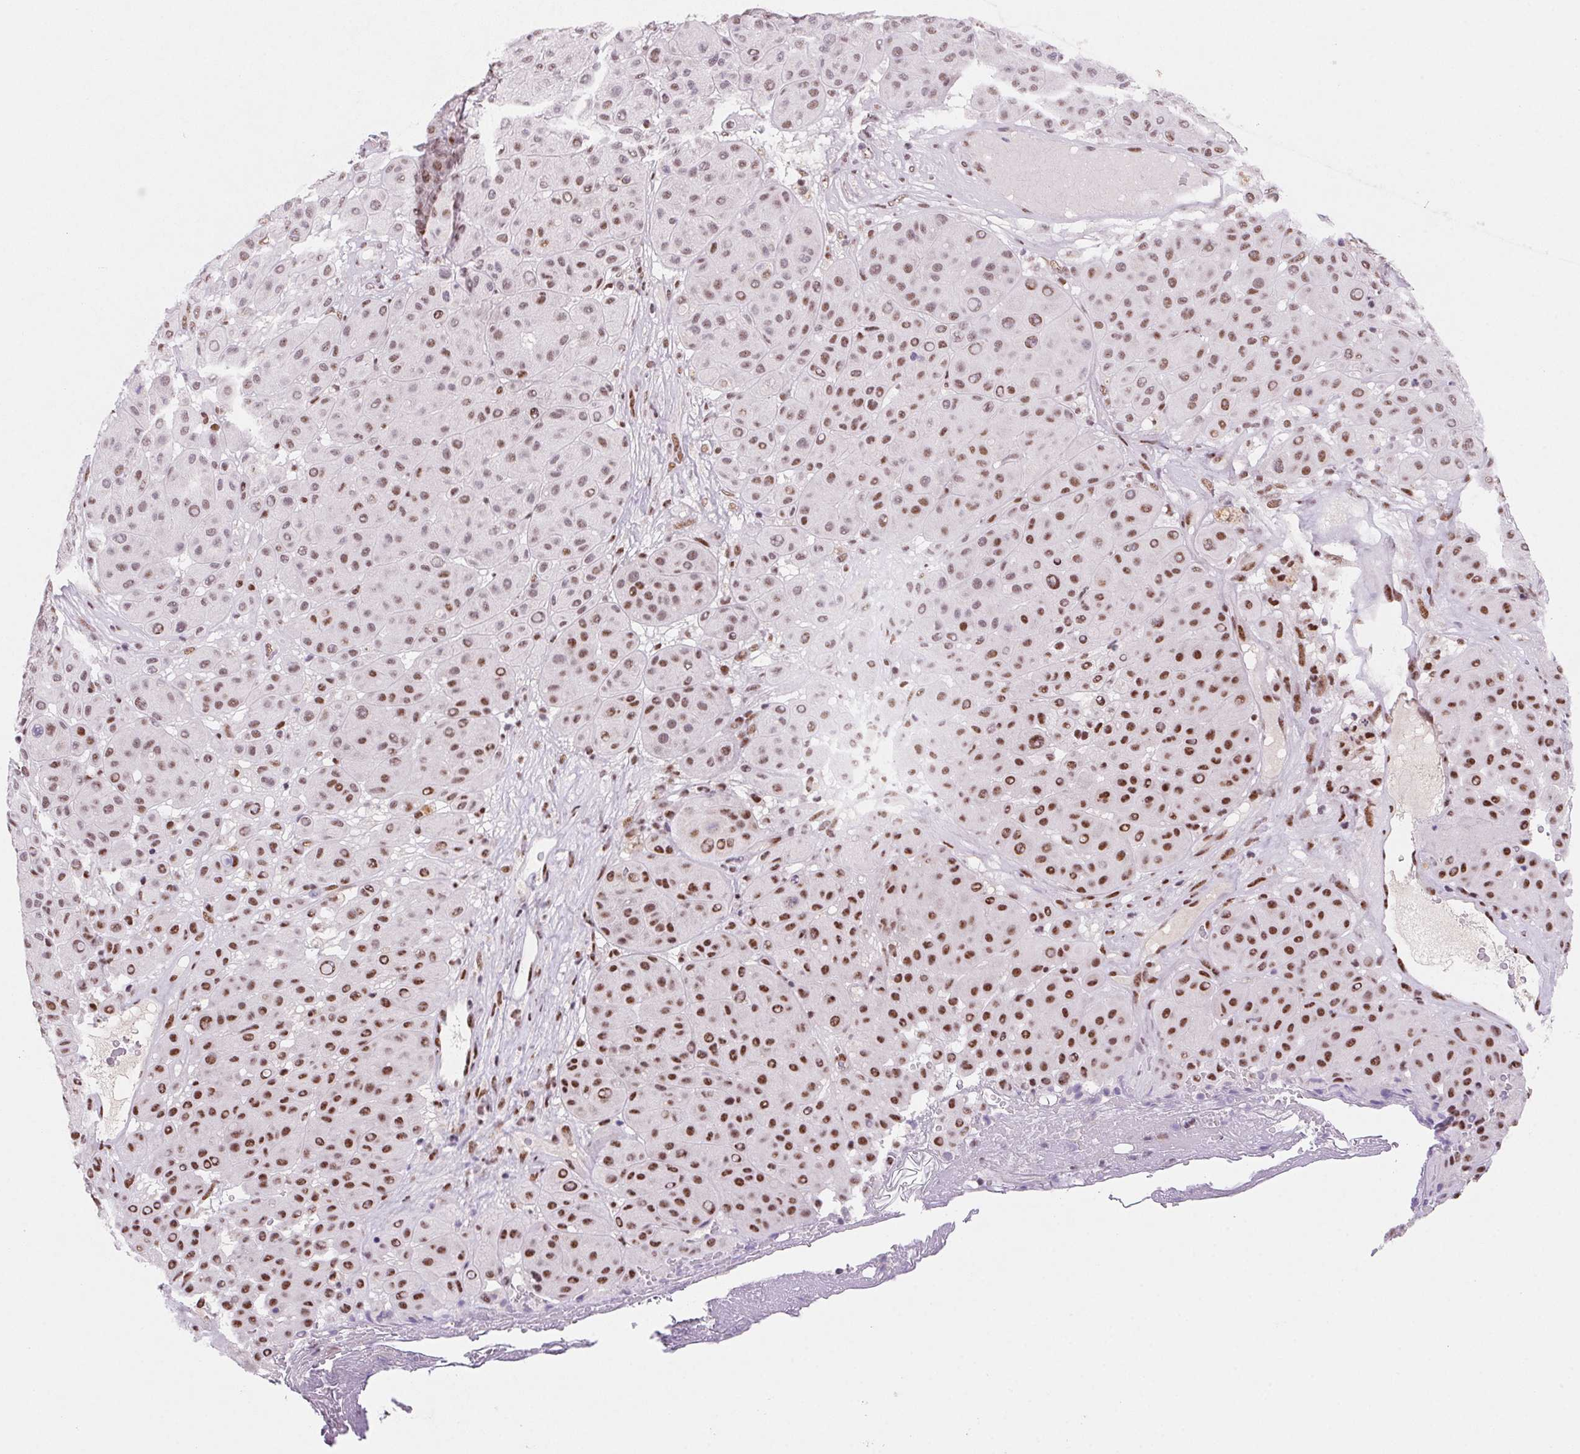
{"staining": {"intensity": "moderate", "quantity": ">75%", "location": "nuclear"}, "tissue": "melanoma", "cell_type": "Tumor cells", "image_type": "cancer", "snomed": [{"axis": "morphology", "description": "Malignant melanoma, Metastatic site"}, {"axis": "topography", "description": "Smooth muscle"}], "caption": "Immunohistochemistry of malignant melanoma (metastatic site) shows medium levels of moderate nuclear expression in approximately >75% of tumor cells.", "gene": "DPPA5", "patient": {"sex": "male", "age": 41}}